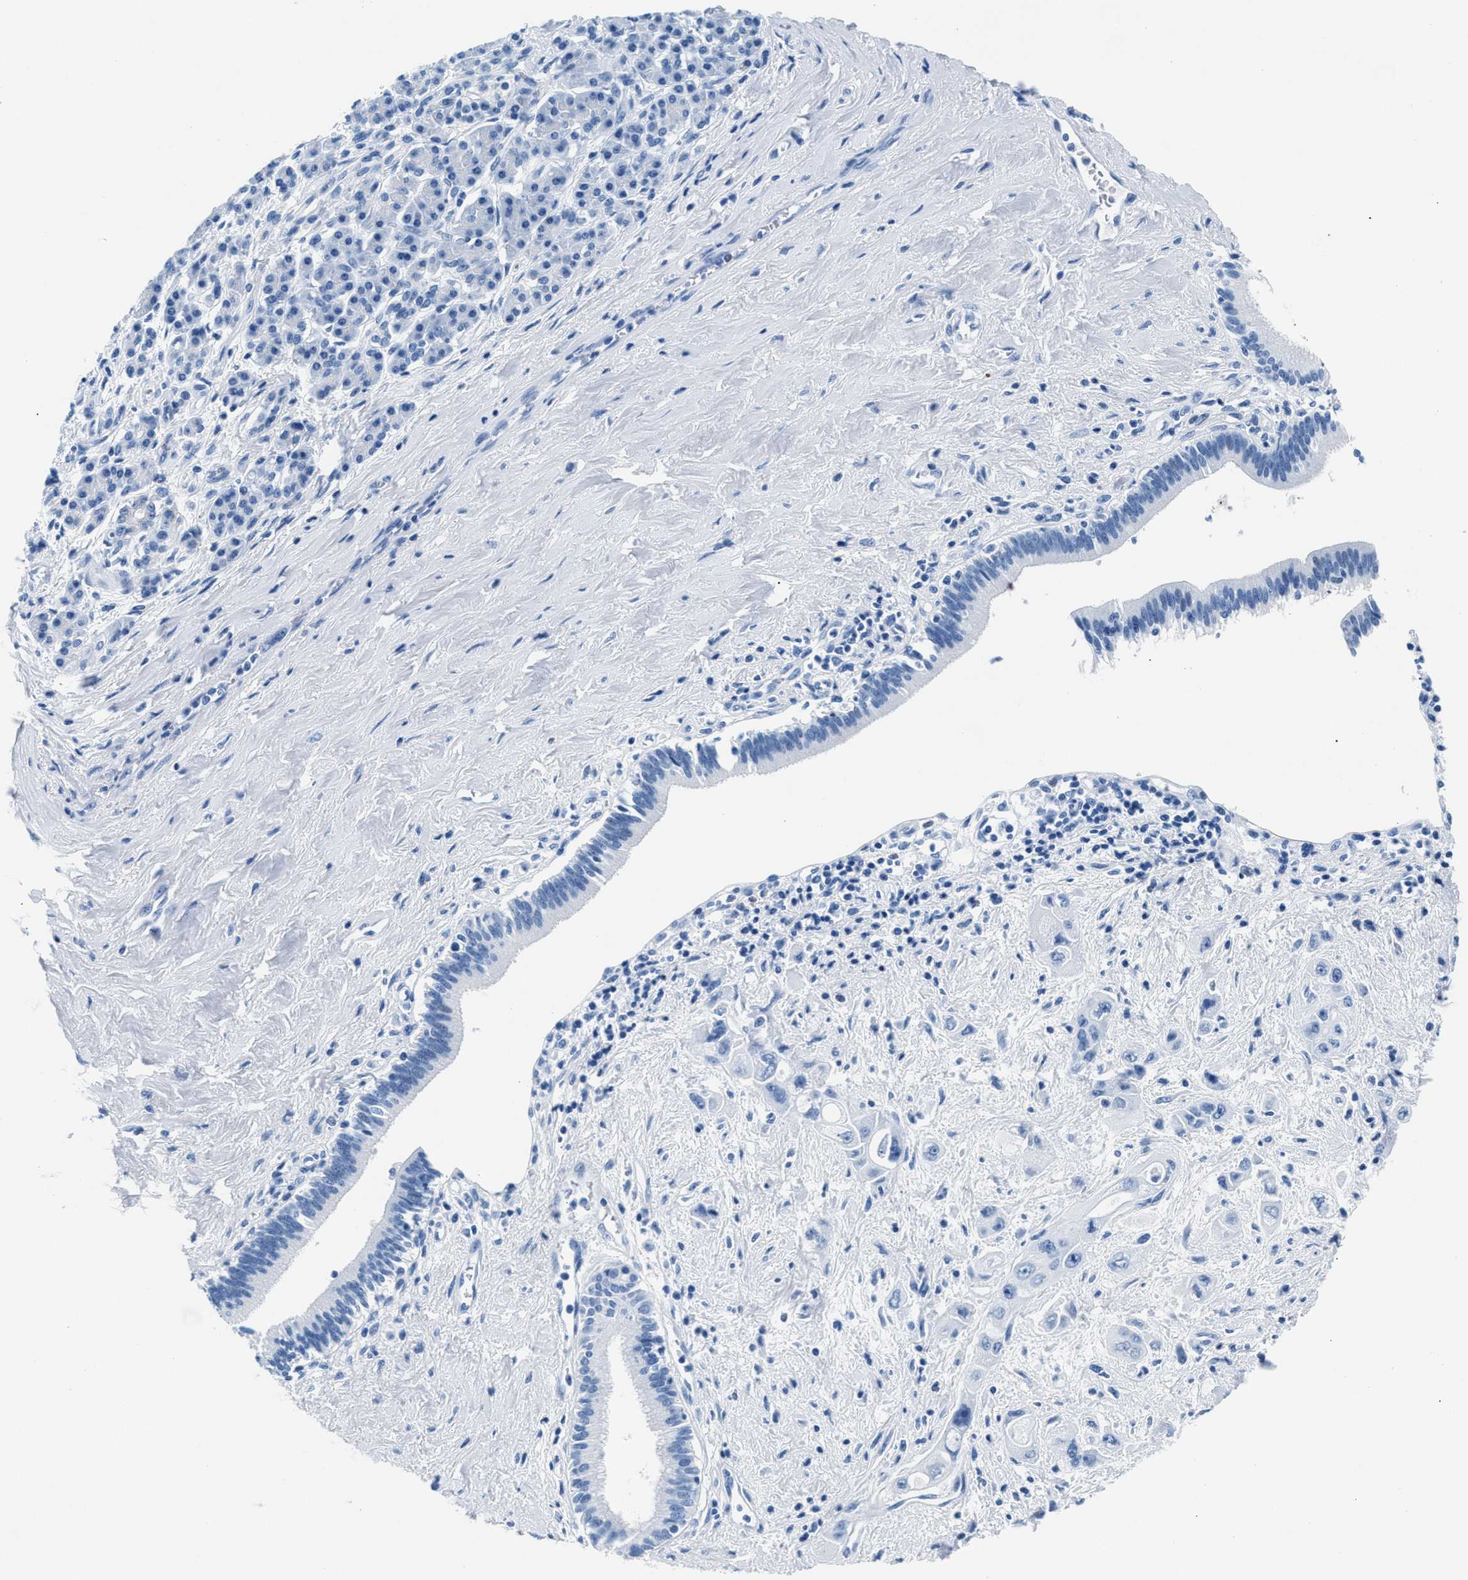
{"staining": {"intensity": "negative", "quantity": "none", "location": "none"}, "tissue": "pancreatic cancer", "cell_type": "Tumor cells", "image_type": "cancer", "snomed": [{"axis": "morphology", "description": "Adenocarcinoma, NOS"}, {"axis": "topography", "description": "Pancreas"}], "caption": "This photomicrograph is of pancreatic cancer (adenocarcinoma) stained with immunohistochemistry to label a protein in brown with the nuclei are counter-stained blue. There is no expression in tumor cells.", "gene": "CPS1", "patient": {"sex": "female", "age": 66}}